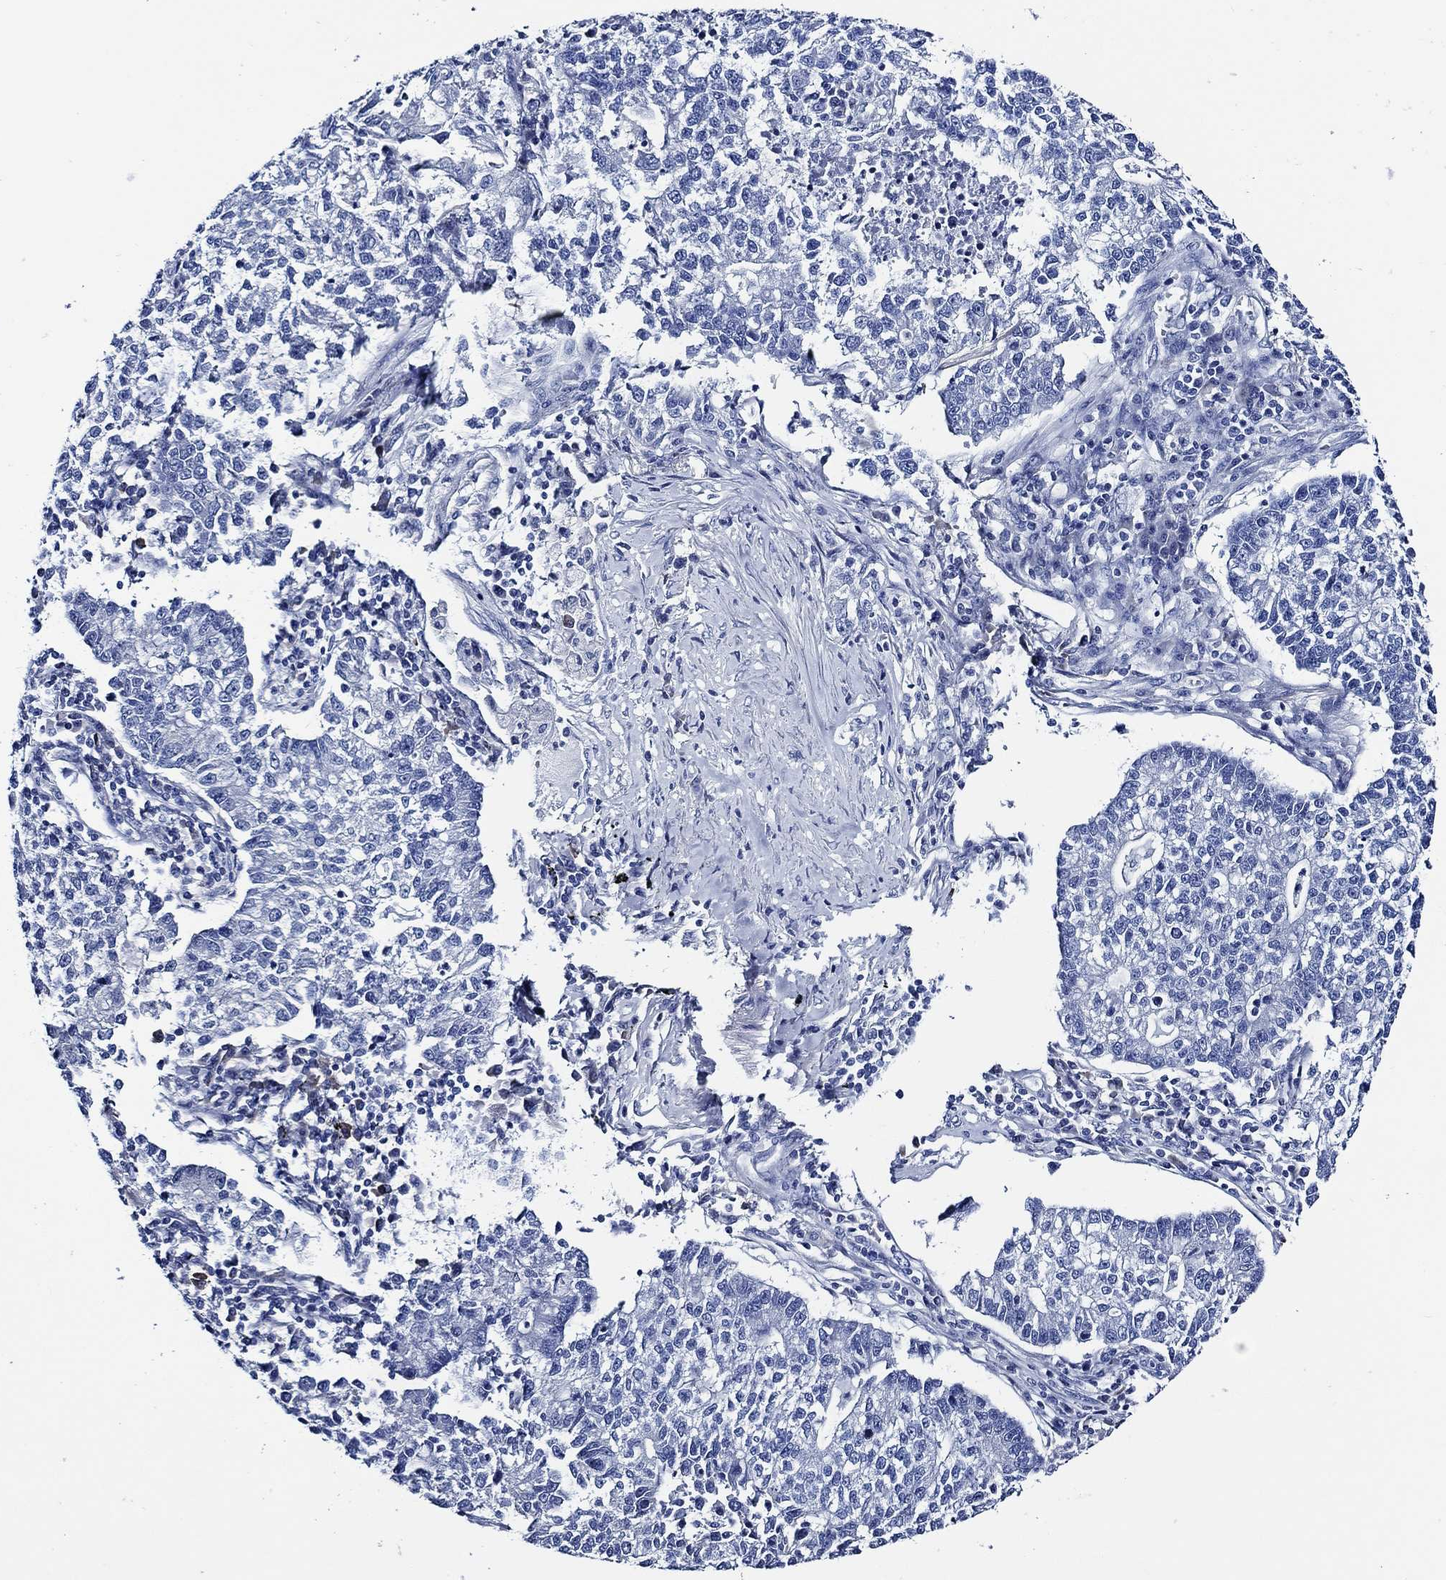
{"staining": {"intensity": "negative", "quantity": "none", "location": "none"}, "tissue": "lung cancer", "cell_type": "Tumor cells", "image_type": "cancer", "snomed": [{"axis": "morphology", "description": "Adenocarcinoma, NOS"}, {"axis": "topography", "description": "Lung"}], "caption": "A histopathology image of human adenocarcinoma (lung) is negative for staining in tumor cells. Nuclei are stained in blue.", "gene": "WDR62", "patient": {"sex": "male", "age": 57}}